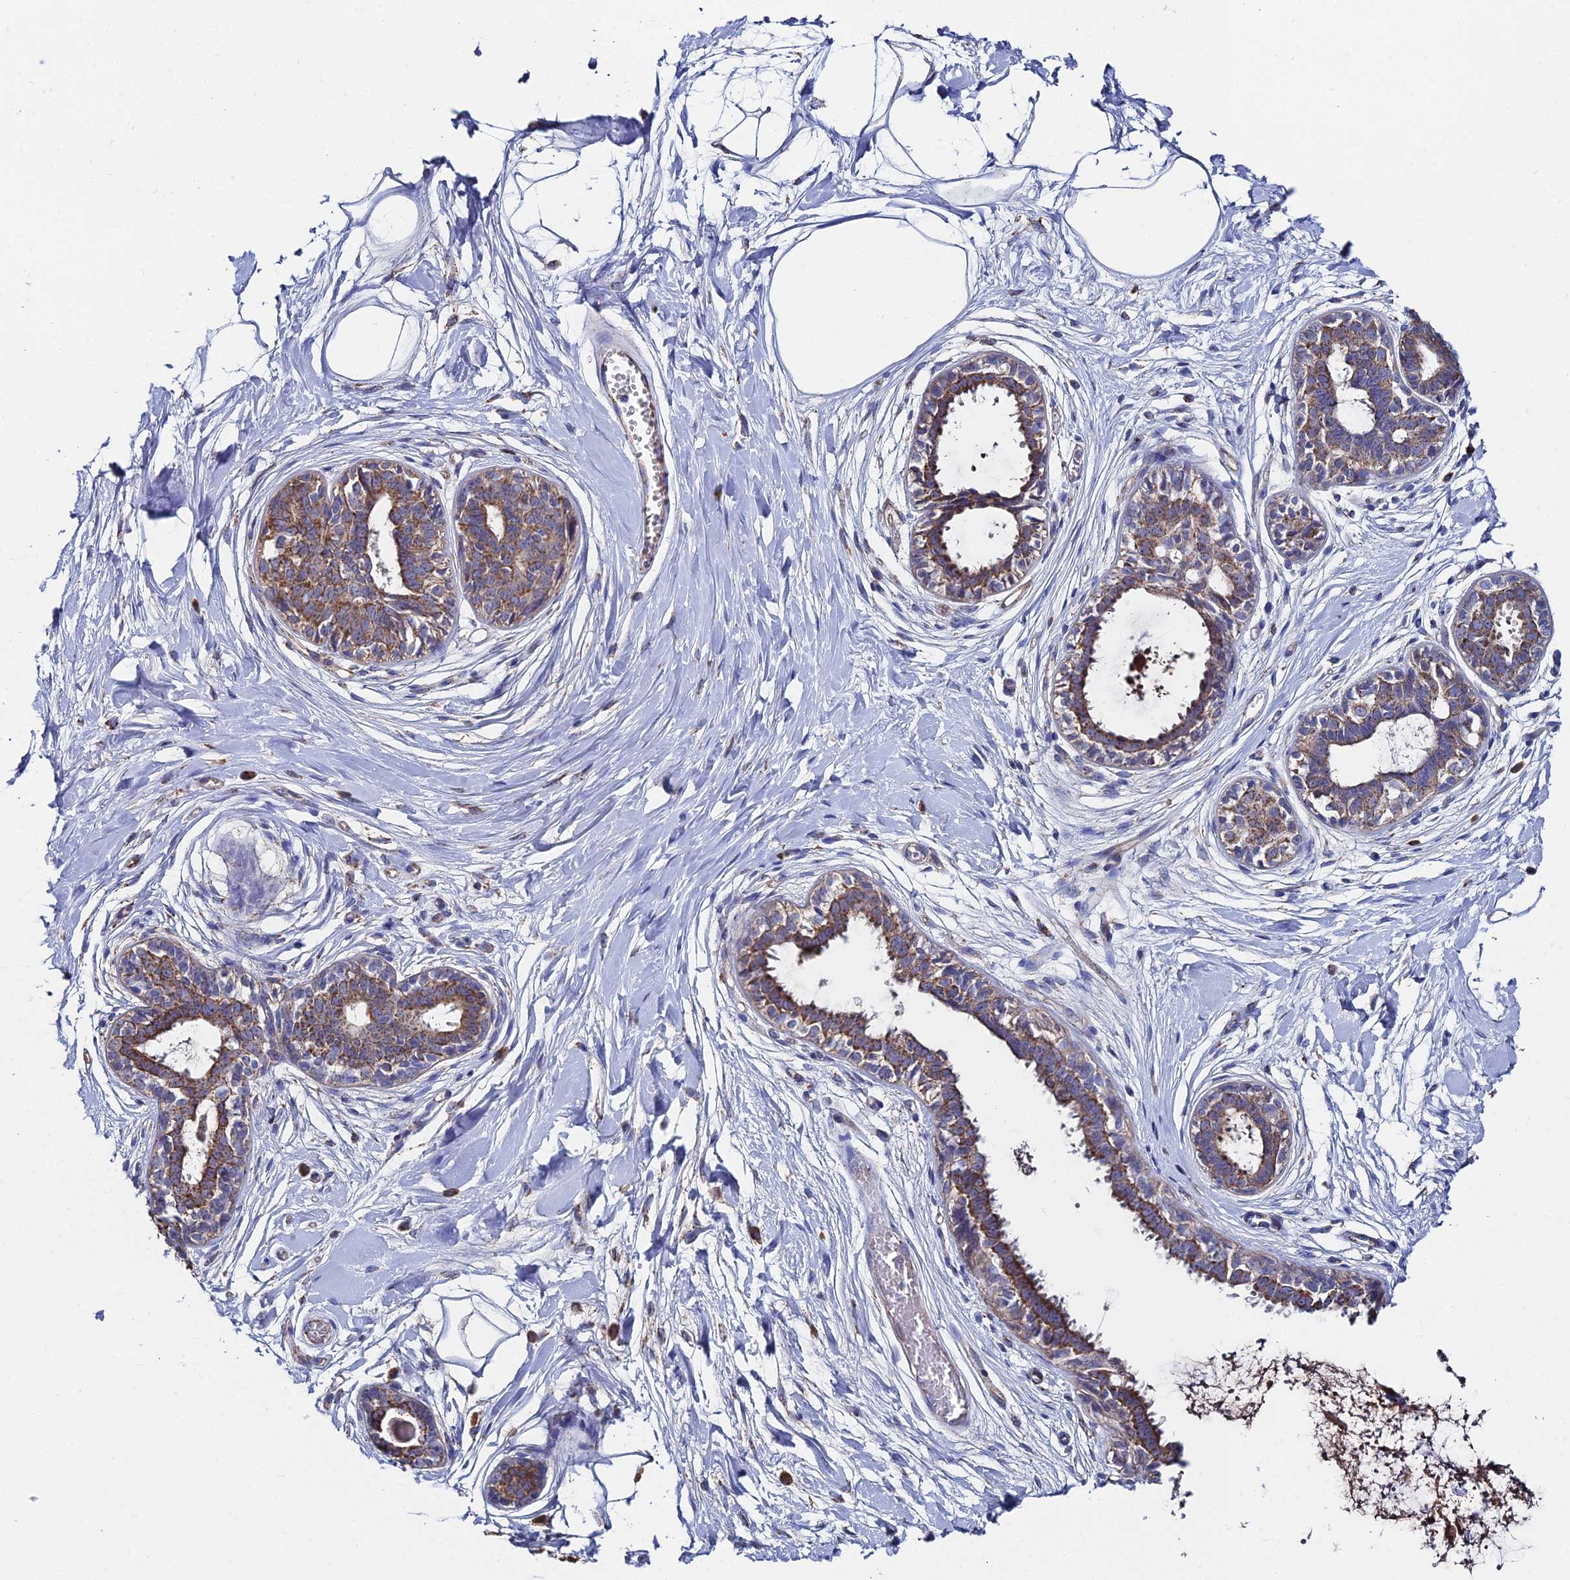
{"staining": {"intensity": "negative", "quantity": "none", "location": "none"}, "tissue": "breast", "cell_type": "Adipocytes", "image_type": "normal", "snomed": [{"axis": "morphology", "description": "Normal tissue, NOS"}, {"axis": "topography", "description": "Breast"}], "caption": "Adipocytes show no significant protein staining in normal breast.", "gene": "SPOCK2", "patient": {"sex": "female", "age": 45}}